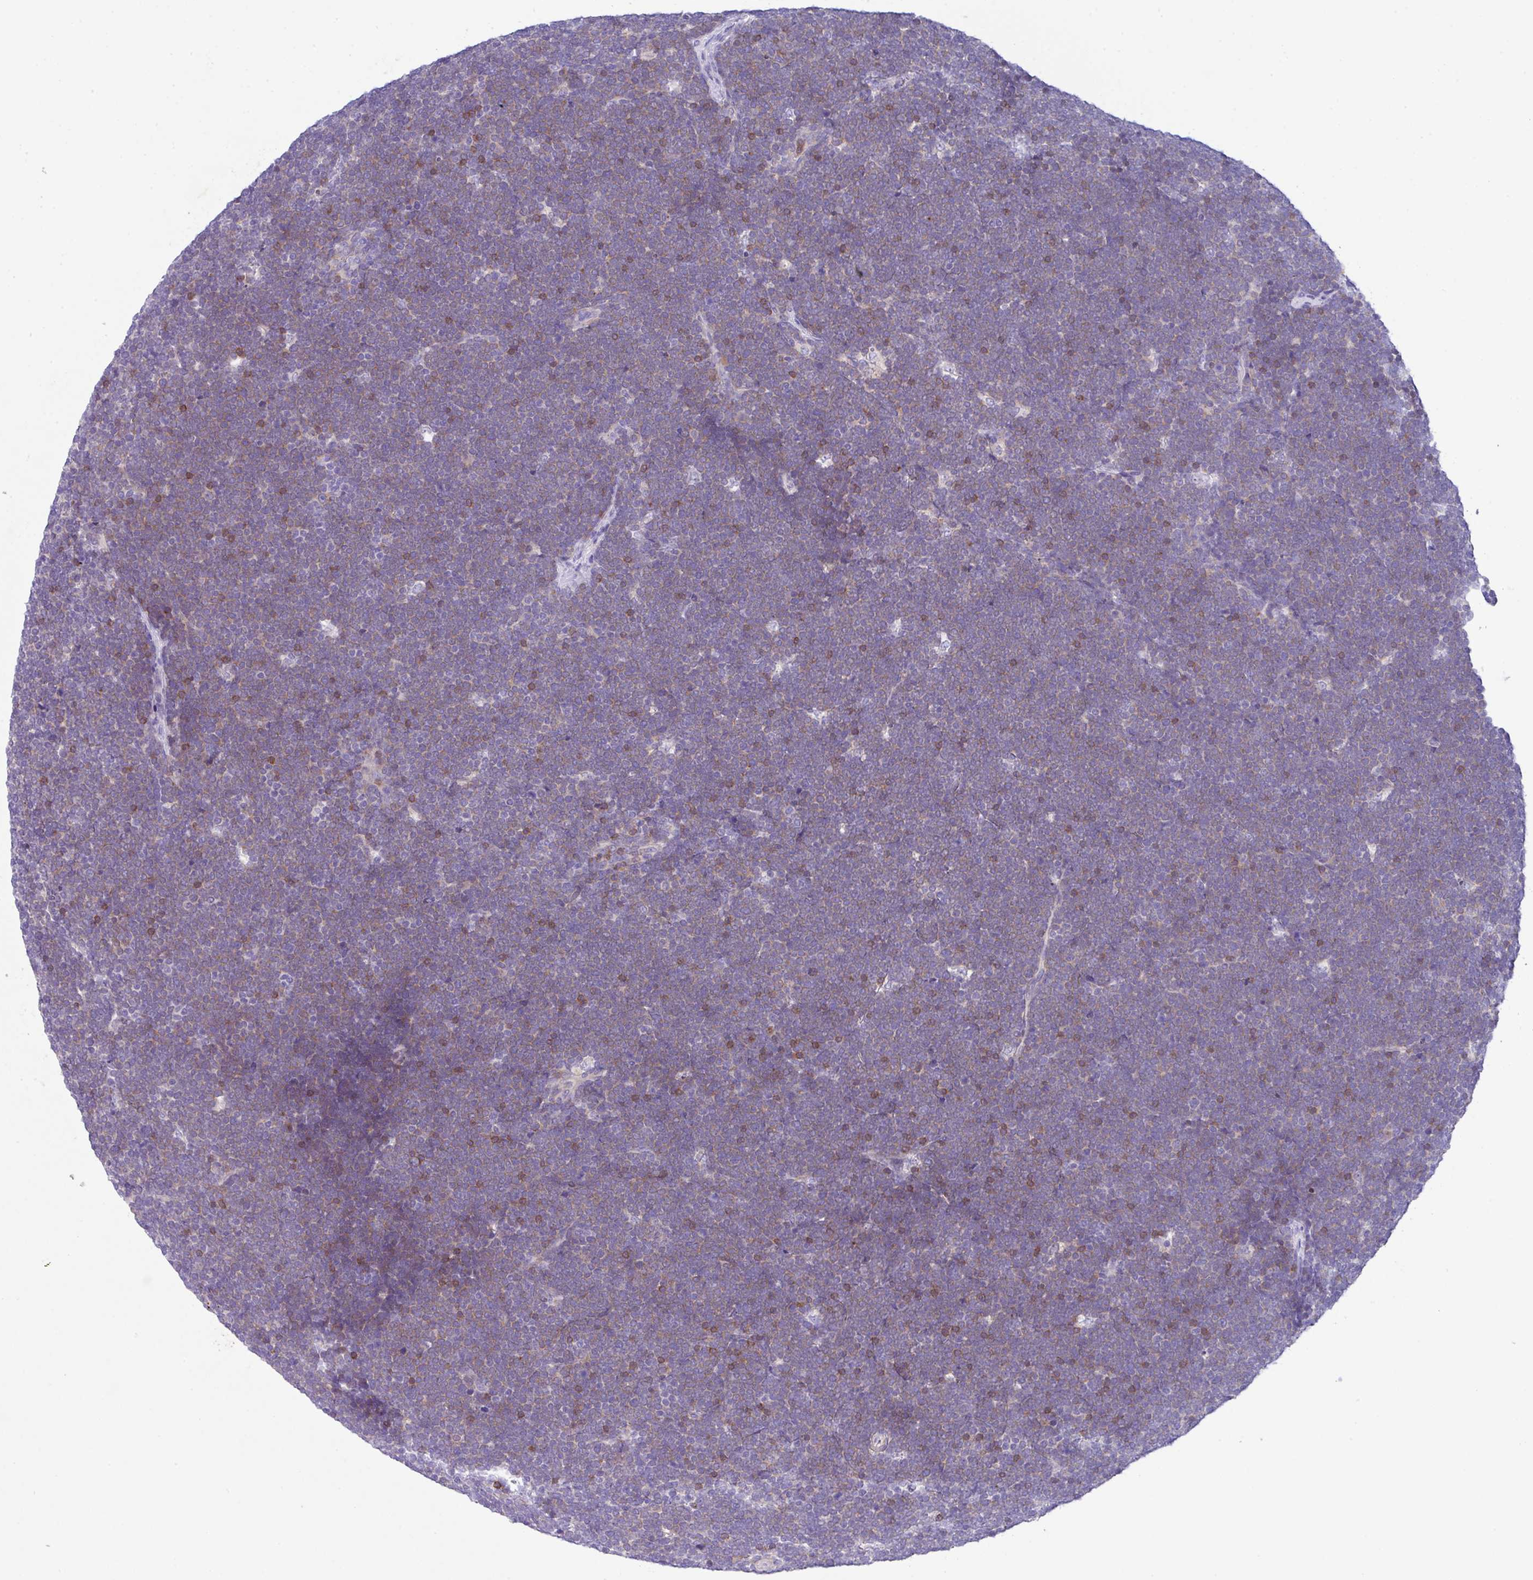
{"staining": {"intensity": "negative", "quantity": "none", "location": "none"}, "tissue": "lymphoma", "cell_type": "Tumor cells", "image_type": "cancer", "snomed": [{"axis": "morphology", "description": "Malignant lymphoma, non-Hodgkin's type, High grade"}, {"axis": "topography", "description": "Lymph node"}], "caption": "Lymphoma was stained to show a protein in brown. There is no significant positivity in tumor cells.", "gene": "DNAL1", "patient": {"sex": "male", "age": 13}}